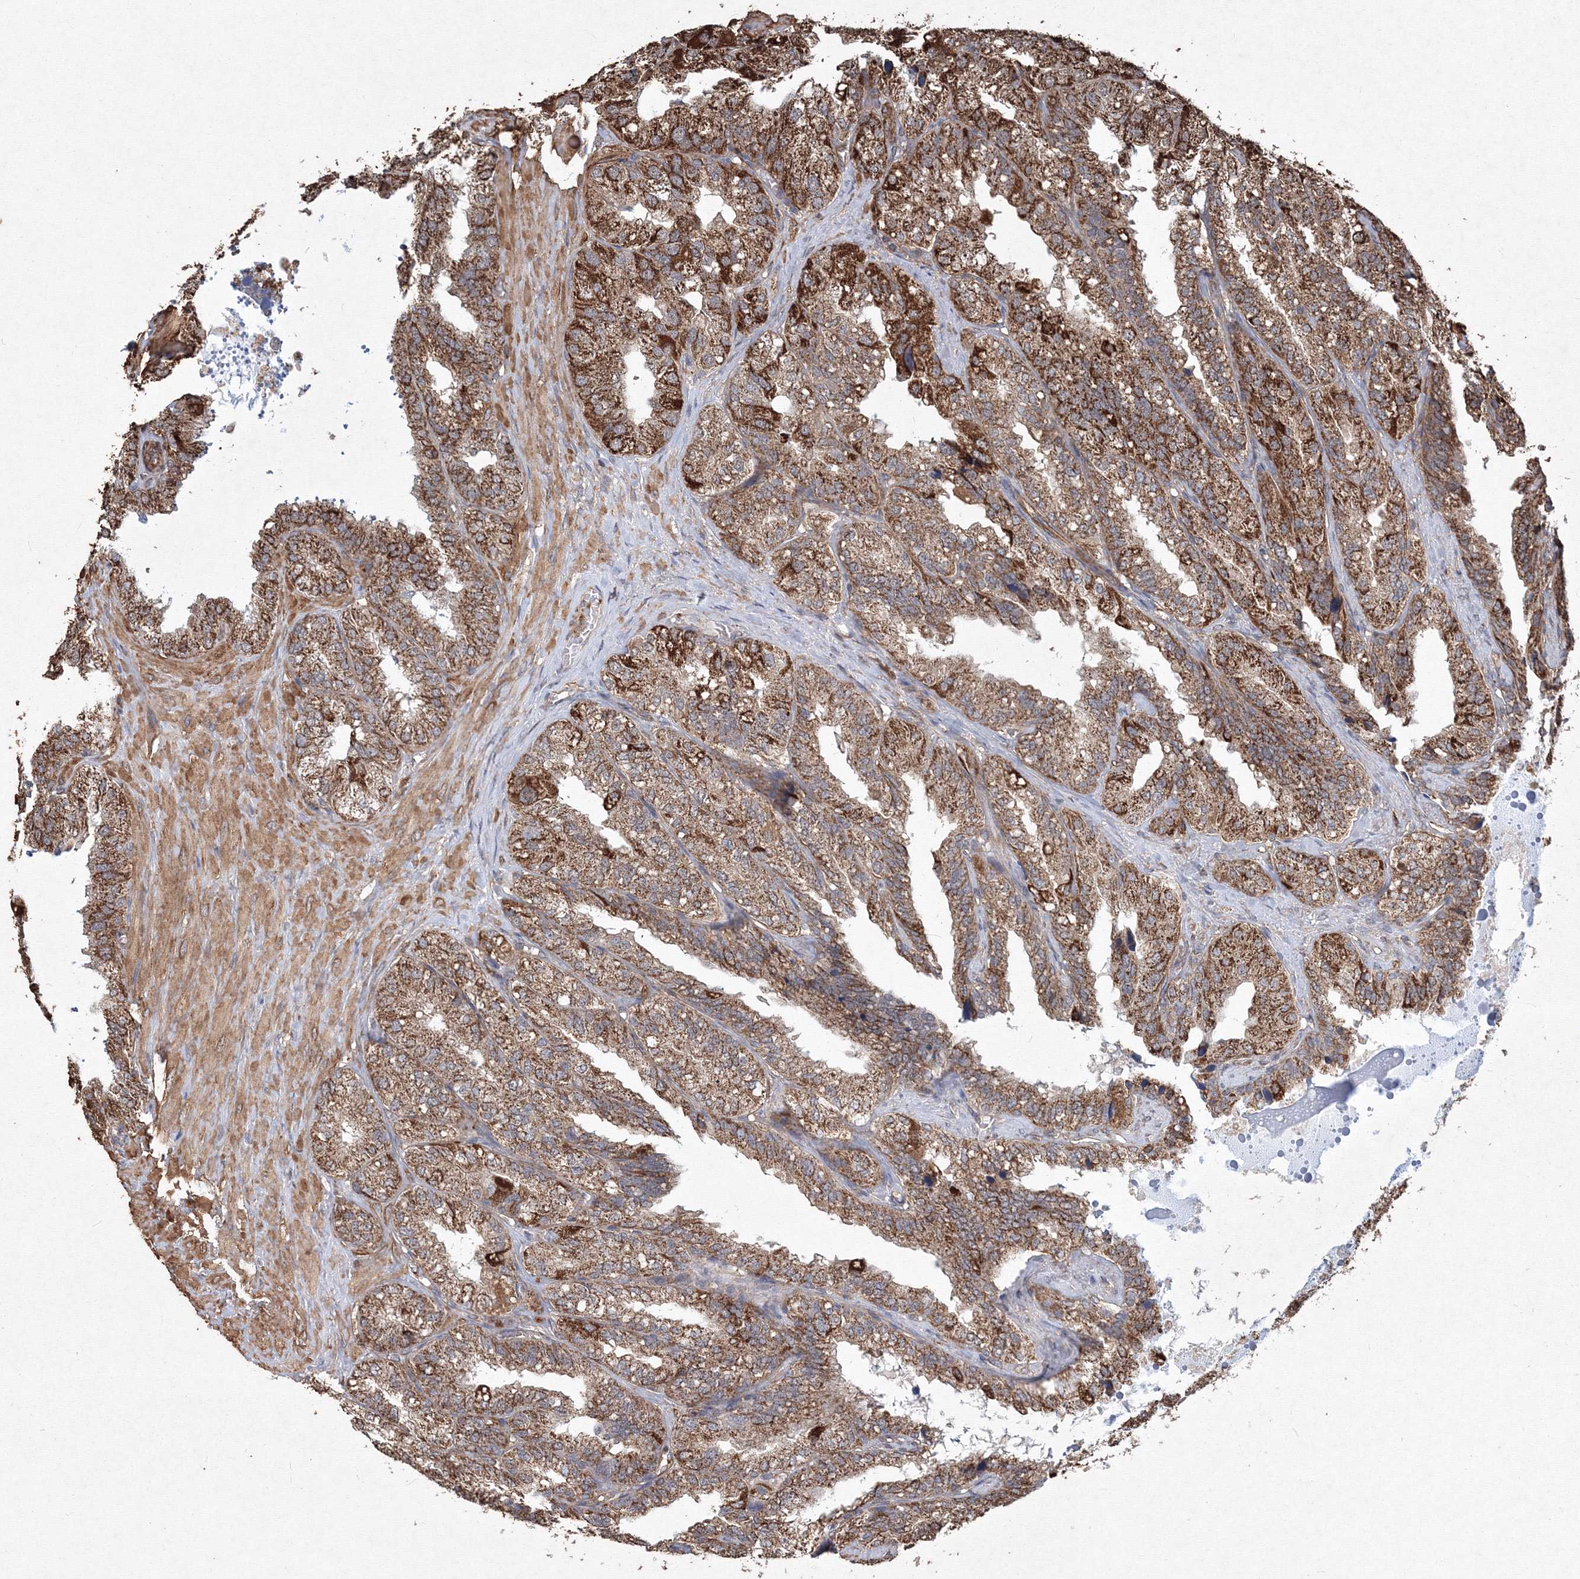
{"staining": {"intensity": "strong", "quantity": ">75%", "location": "cytoplasmic/membranous"}, "tissue": "seminal vesicle", "cell_type": "Glandular cells", "image_type": "normal", "snomed": [{"axis": "morphology", "description": "Normal tissue, NOS"}, {"axis": "topography", "description": "Prostate"}, {"axis": "topography", "description": "Seminal veicle"}], "caption": "The photomicrograph displays staining of unremarkable seminal vesicle, revealing strong cytoplasmic/membranous protein positivity (brown color) within glandular cells. (DAB = brown stain, brightfield microscopy at high magnification).", "gene": "TMEM139", "patient": {"sex": "male", "age": 51}}